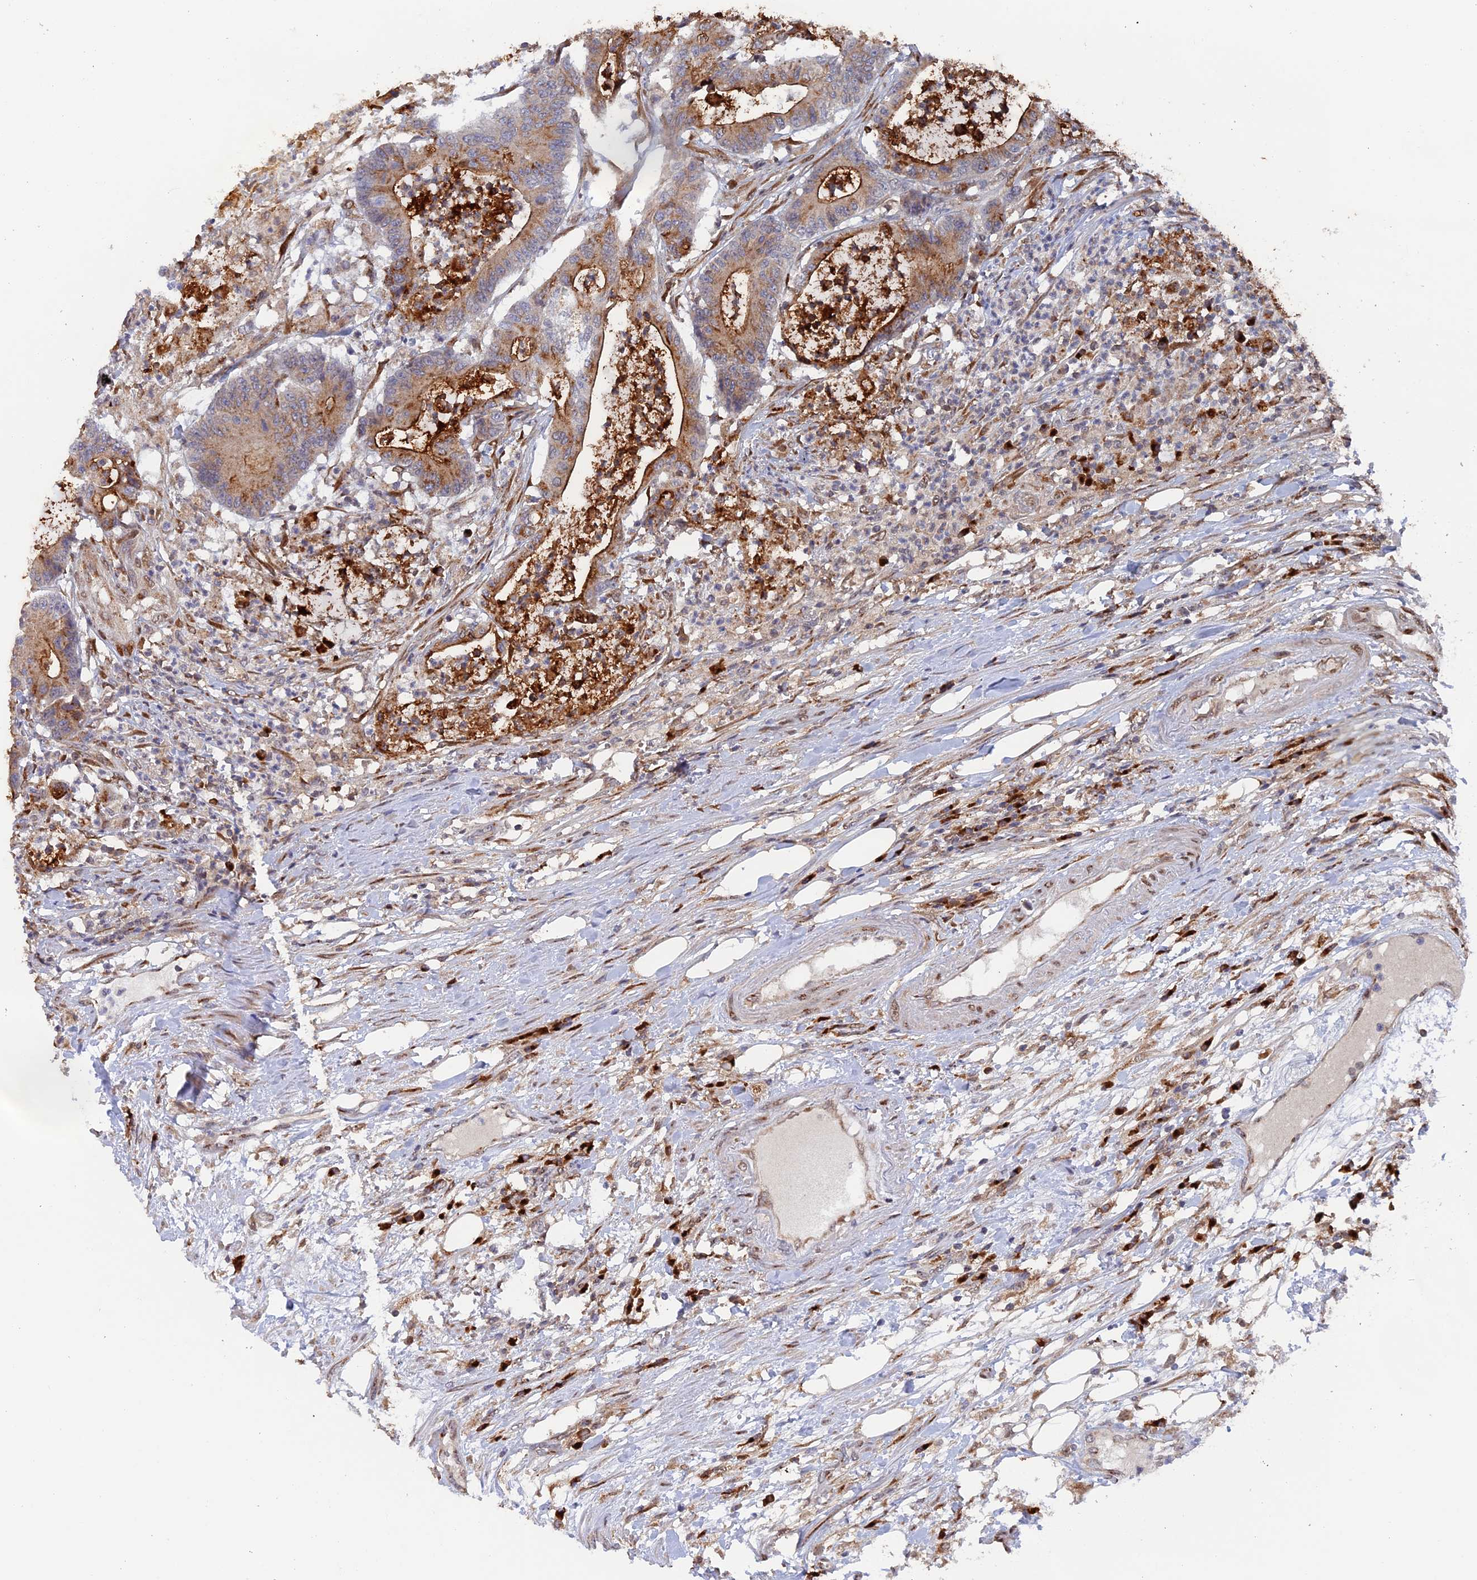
{"staining": {"intensity": "moderate", "quantity": ">75%", "location": "cytoplasmic/membranous"}, "tissue": "colorectal cancer", "cell_type": "Tumor cells", "image_type": "cancer", "snomed": [{"axis": "morphology", "description": "Adenocarcinoma, NOS"}, {"axis": "topography", "description": "Colon"}], "caption": "Protein positivity by immunohistochemistry demonstrates moderate cytoplasmic/membranous positivity in about >75% of tumor cells in colorectal adenocarcinoma. (brown staining indicates protein expression, while blue staining denotes nuclei).", "gene": "SNX17", "patient": {"sex": "female", "age": 84}}